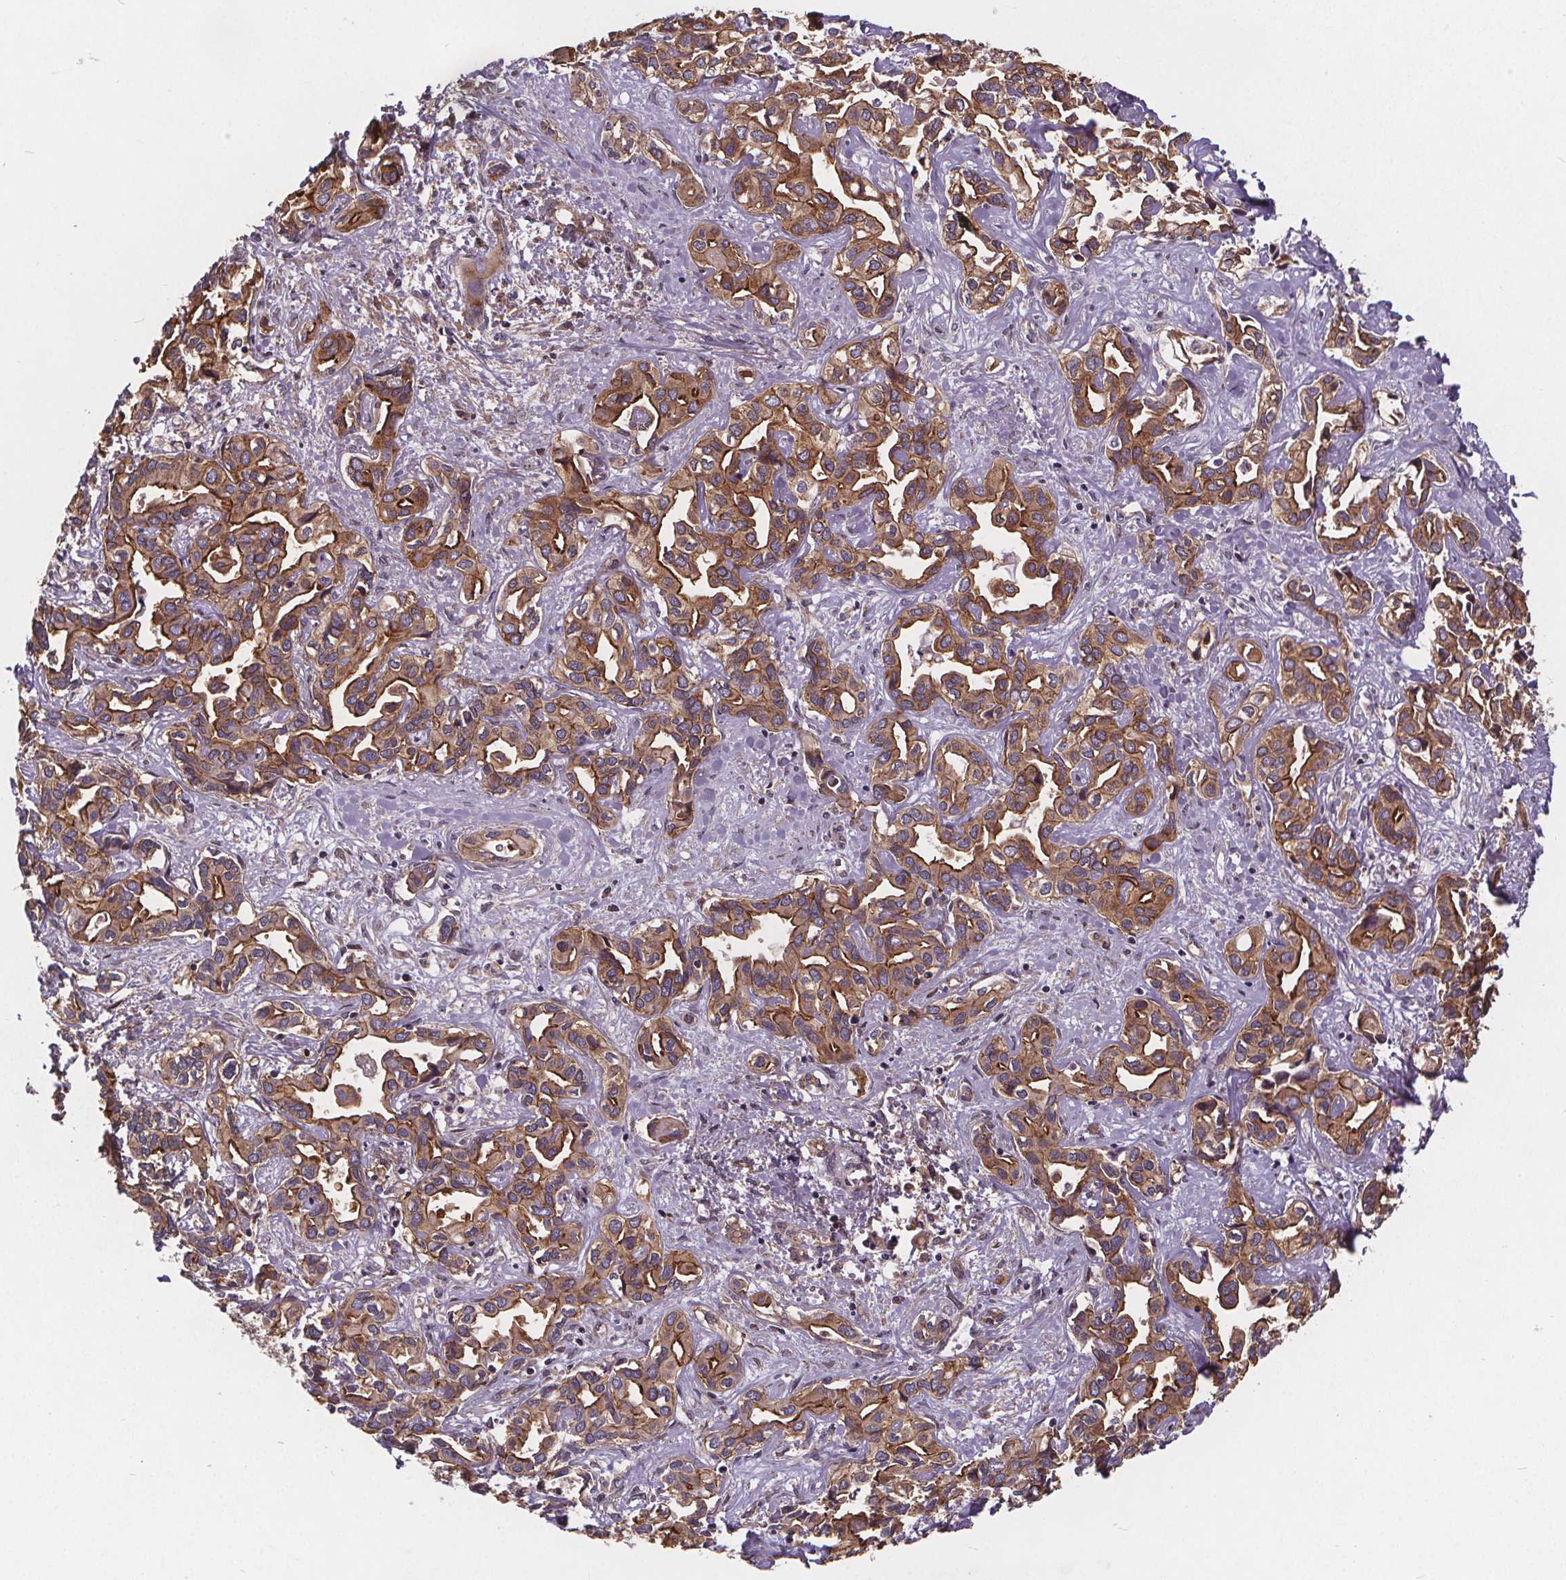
{"staining": {"intensity": "strong", "quantity": ">75%", "location": "cytoplasmic/membranous"}, "tissue": "liver cancer", "cell_type": "Tumor cells", "image_type": "cancer", "snomed": [{"axis": "morphology", "description": "Cholangiocarcinoma"}, {"axis": "topography", "description": "Liver"}], "caption": "The micrograph exhibits immunohistochemical staining of liver cancer. There is strong cytoplasmic/membranous staining is seen in approximately >75% of tumor cells. Using DAB (3,3'-diaminobenzidine) (brown) and hematoxylin (blue) stains, captured at high magnification using brightfield microscopy.", "gene": "CLINT1", "patient": {"sex": "female", "age": 64}}